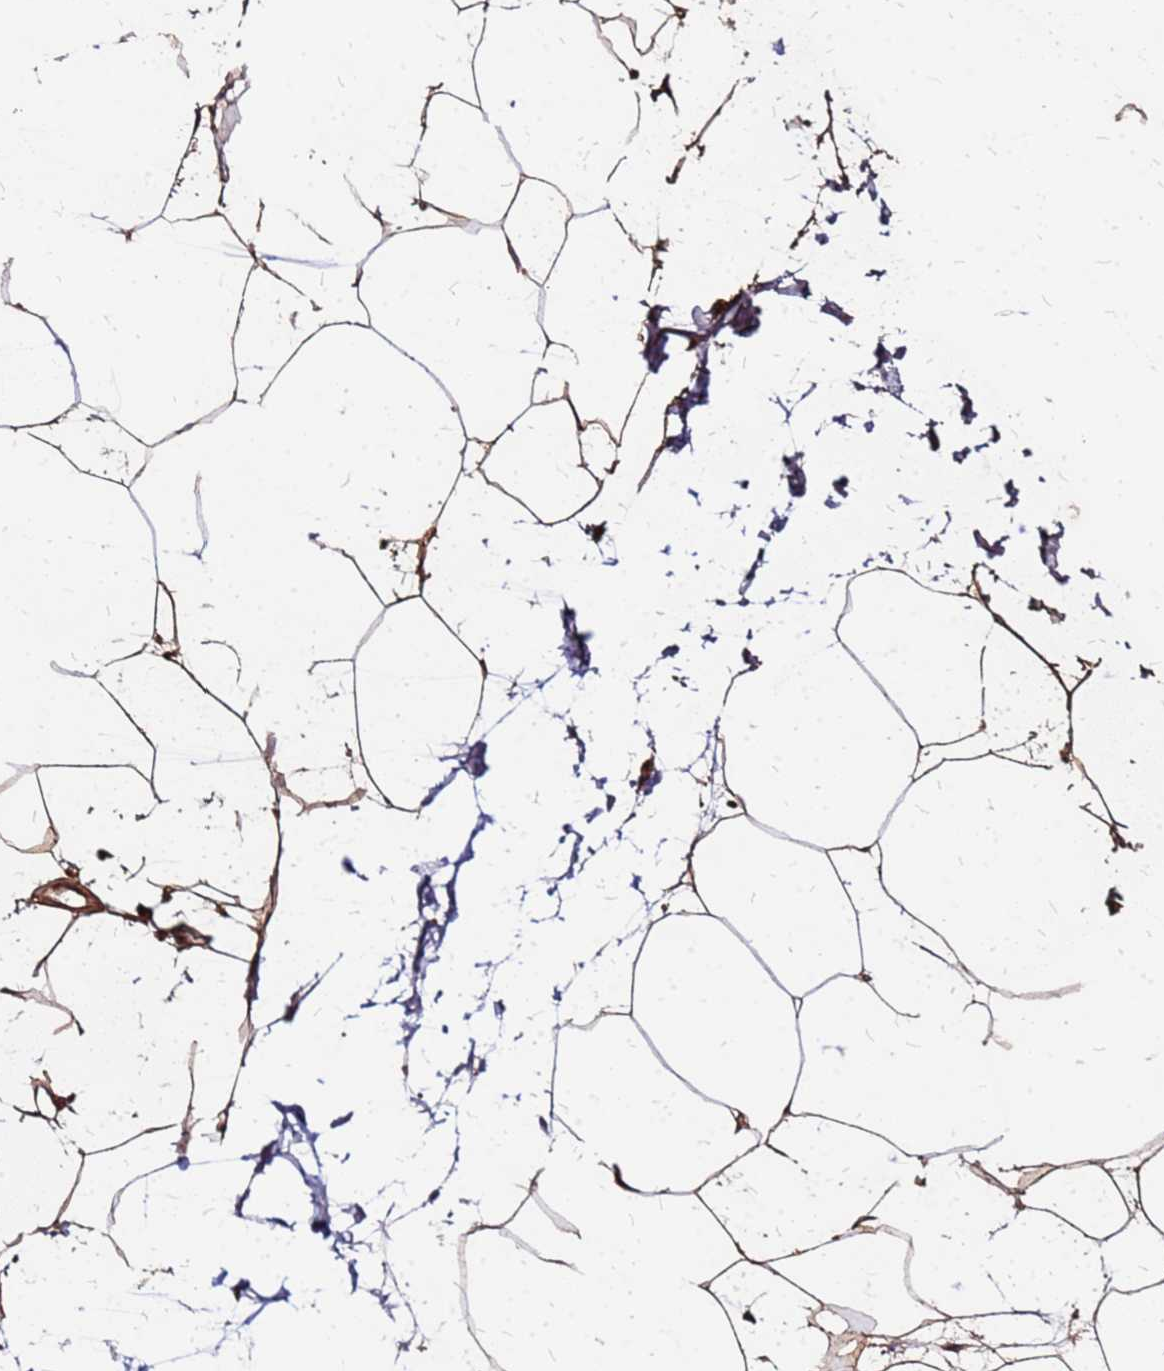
{"staining": {"intensity": "moderate", "quantity": ">75%", "location": "cytoplasmic/membranous"}, "tissue": "adipose tissue", "cell_type": "Adipocytes", "image_type": "normal", "snomed": [{"axis": "morphology", "description": "Normal tissue, NOS"}, {"axis": "topography", "description": "Adipose tissue"}], "caption": "Immunohistochemistry (IHC) photomicrograph of unremarkable adipose tissue: adipose tissue stained using immunohistochemistry exhibits medium levels of moderate protein expression localized specifically in the cytoplasmic/membranous of adipocytes, appearing as a cytoplasmic/membranous brown color.", "gene": "CYBC1", "patient": {"sex": "female", "age": 37}}